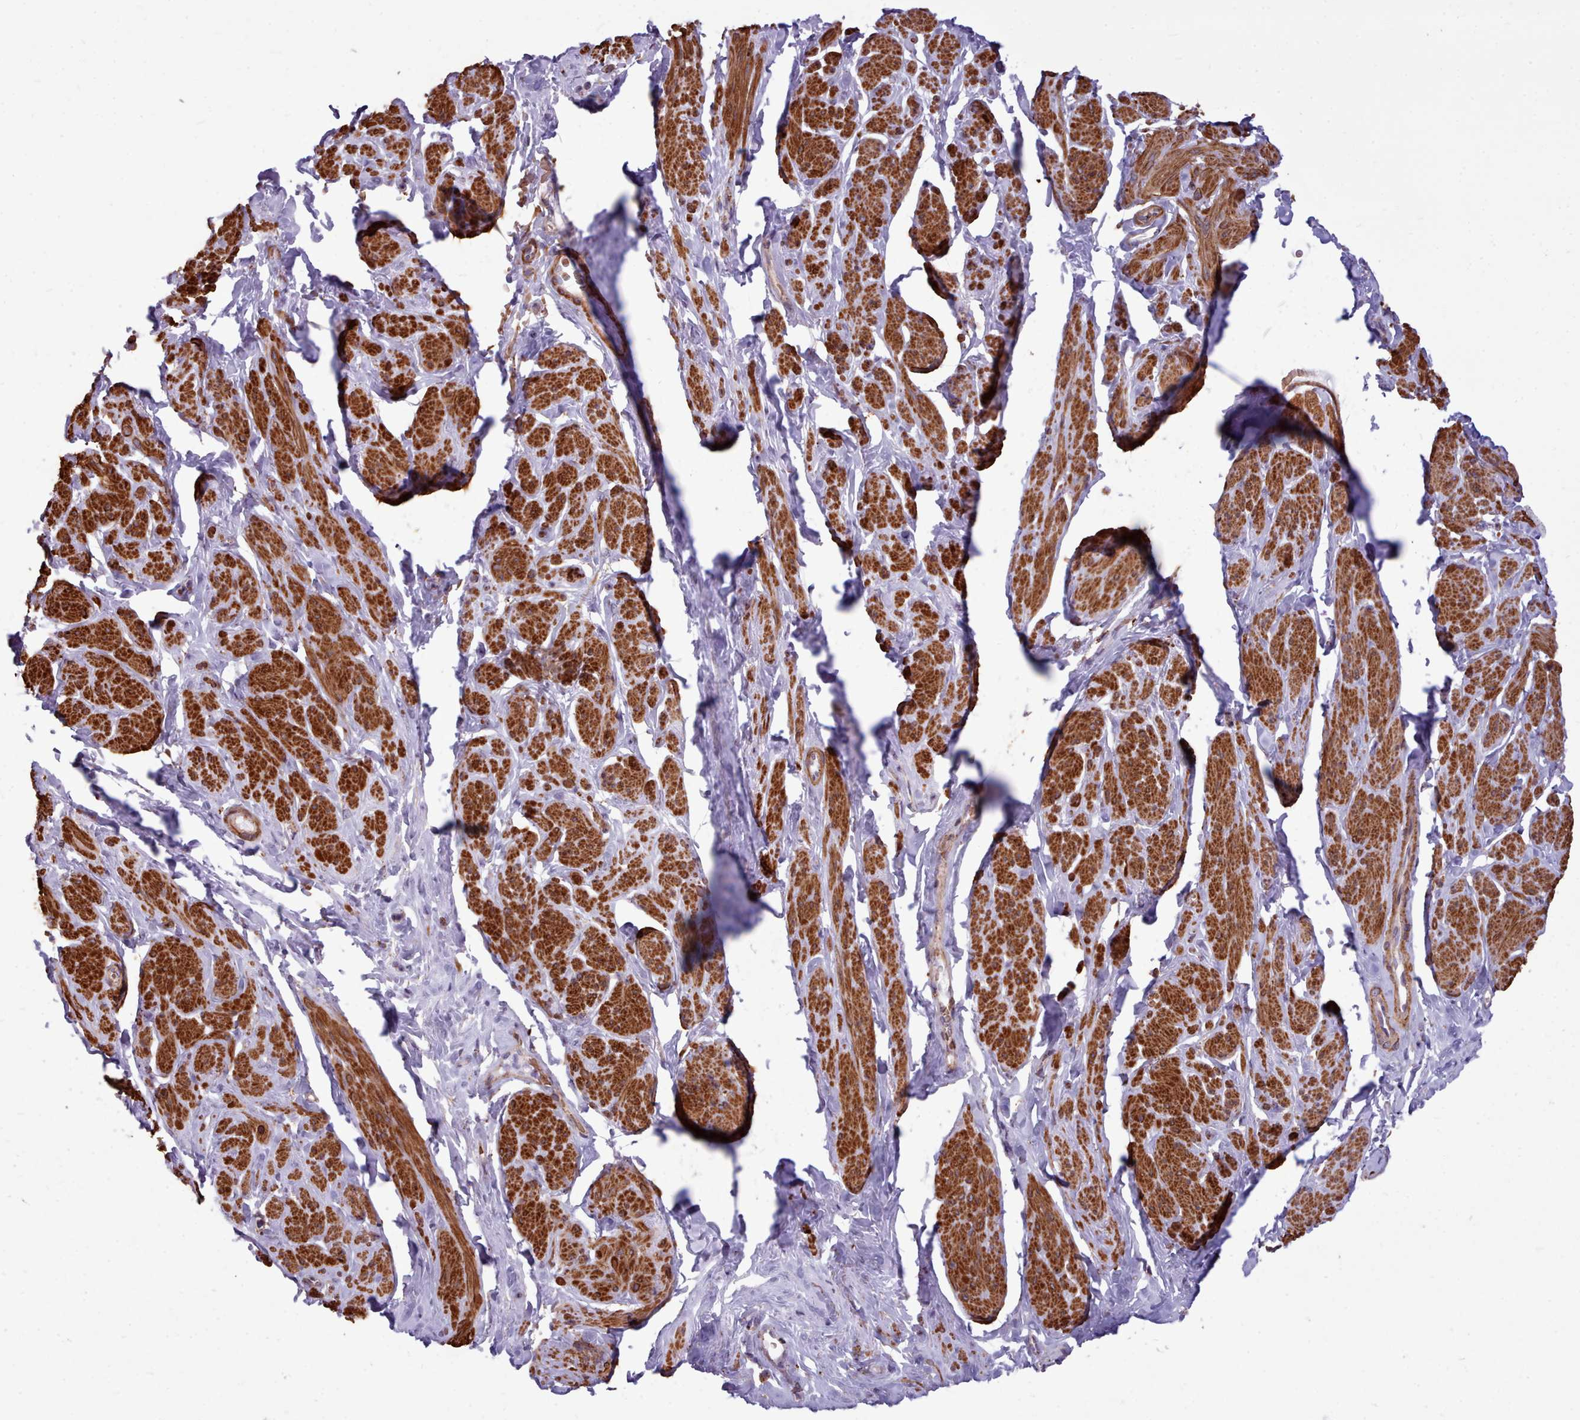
{"staining": {"intensity": "strong", "quantity": "25%-75%", "location": "cytoplasmic/membranous"}, "tissue": "smooth muscle", "cell_type": "Smooth muscle cells", "image_type": "normal", "snomed": [{"axis": "morphology", "description": "Normal tissue, NOS"}, {"axis": "topography", "description": "Smooth muscle"}, {"axis": "topography", "description": "Peripheral nerve tissue"}], "caption": "A histopathology image of human smooth muscle stained for a protein shows strong cytoplasmic/membranous brown staining in smooth muscle cells.", "gene": "PACSIN3", "patient": {"sex": "male", "age": 69}}